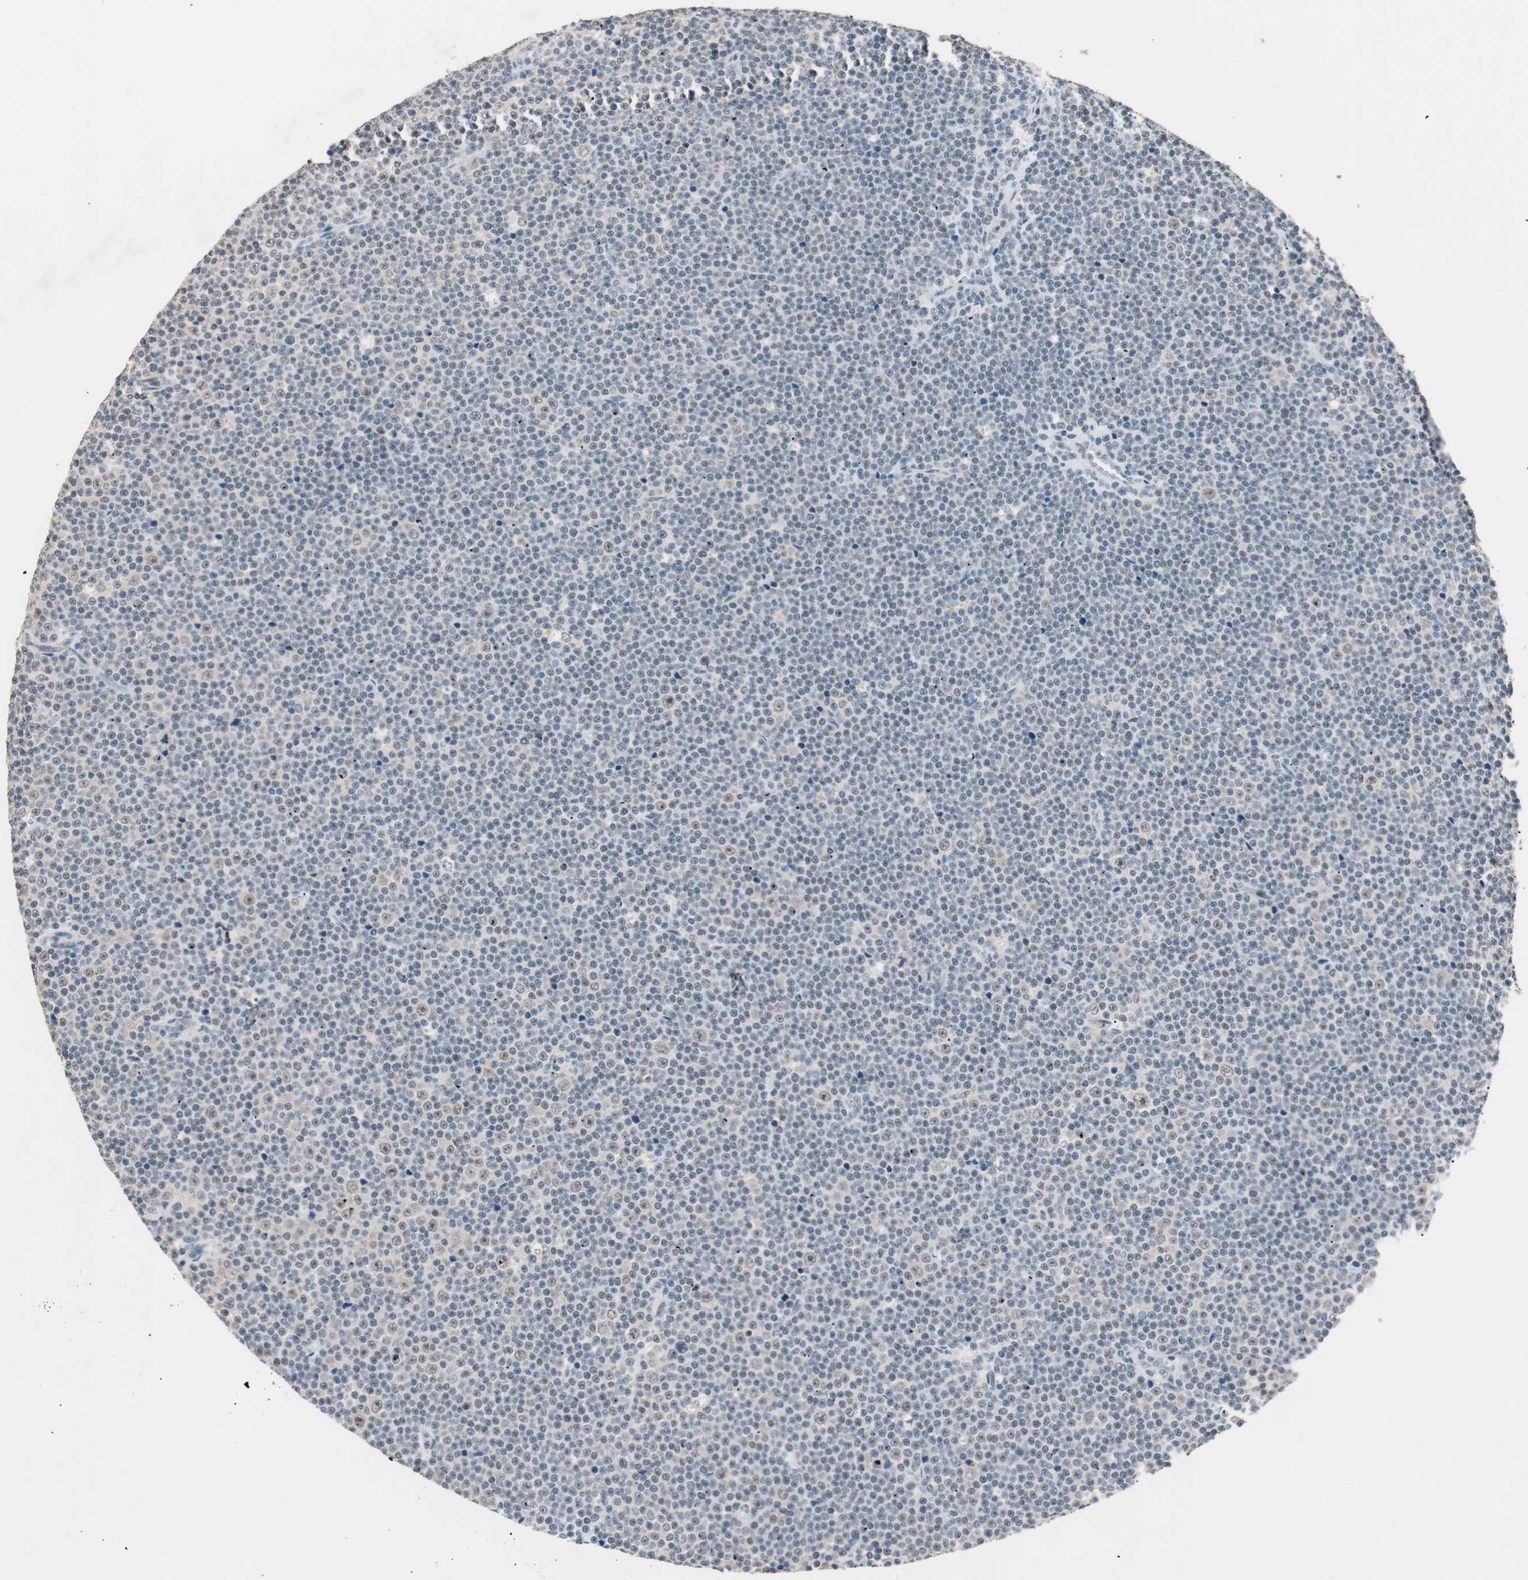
{"staining": {"intensity": "weak", "quantity": "<25%", "location": "nuclear"}, "tissue": "lymphoma", "cell_type": "Tumor cells", "image_type": "cancer", "snomed": [{"axis": "morphology", "description": "Malignant lymphoma, non-Hodgkin's type, Low grade"}, {"axis": "topography", "description": "Lymph node"}], "caption": "High magnification brightfield microscopy of lymphoma stained with DAB (brown) and counterstained with hematoxylin (blue): tumor cells show no significant positivity. The staining was performed using DAB to visualize the protein expression in brown, while the nuclei were stained in blue with hematoxylin (Magnification: 20x).", "gene": "NFRKB", "patient": {"sex": "female", "age": 67}}